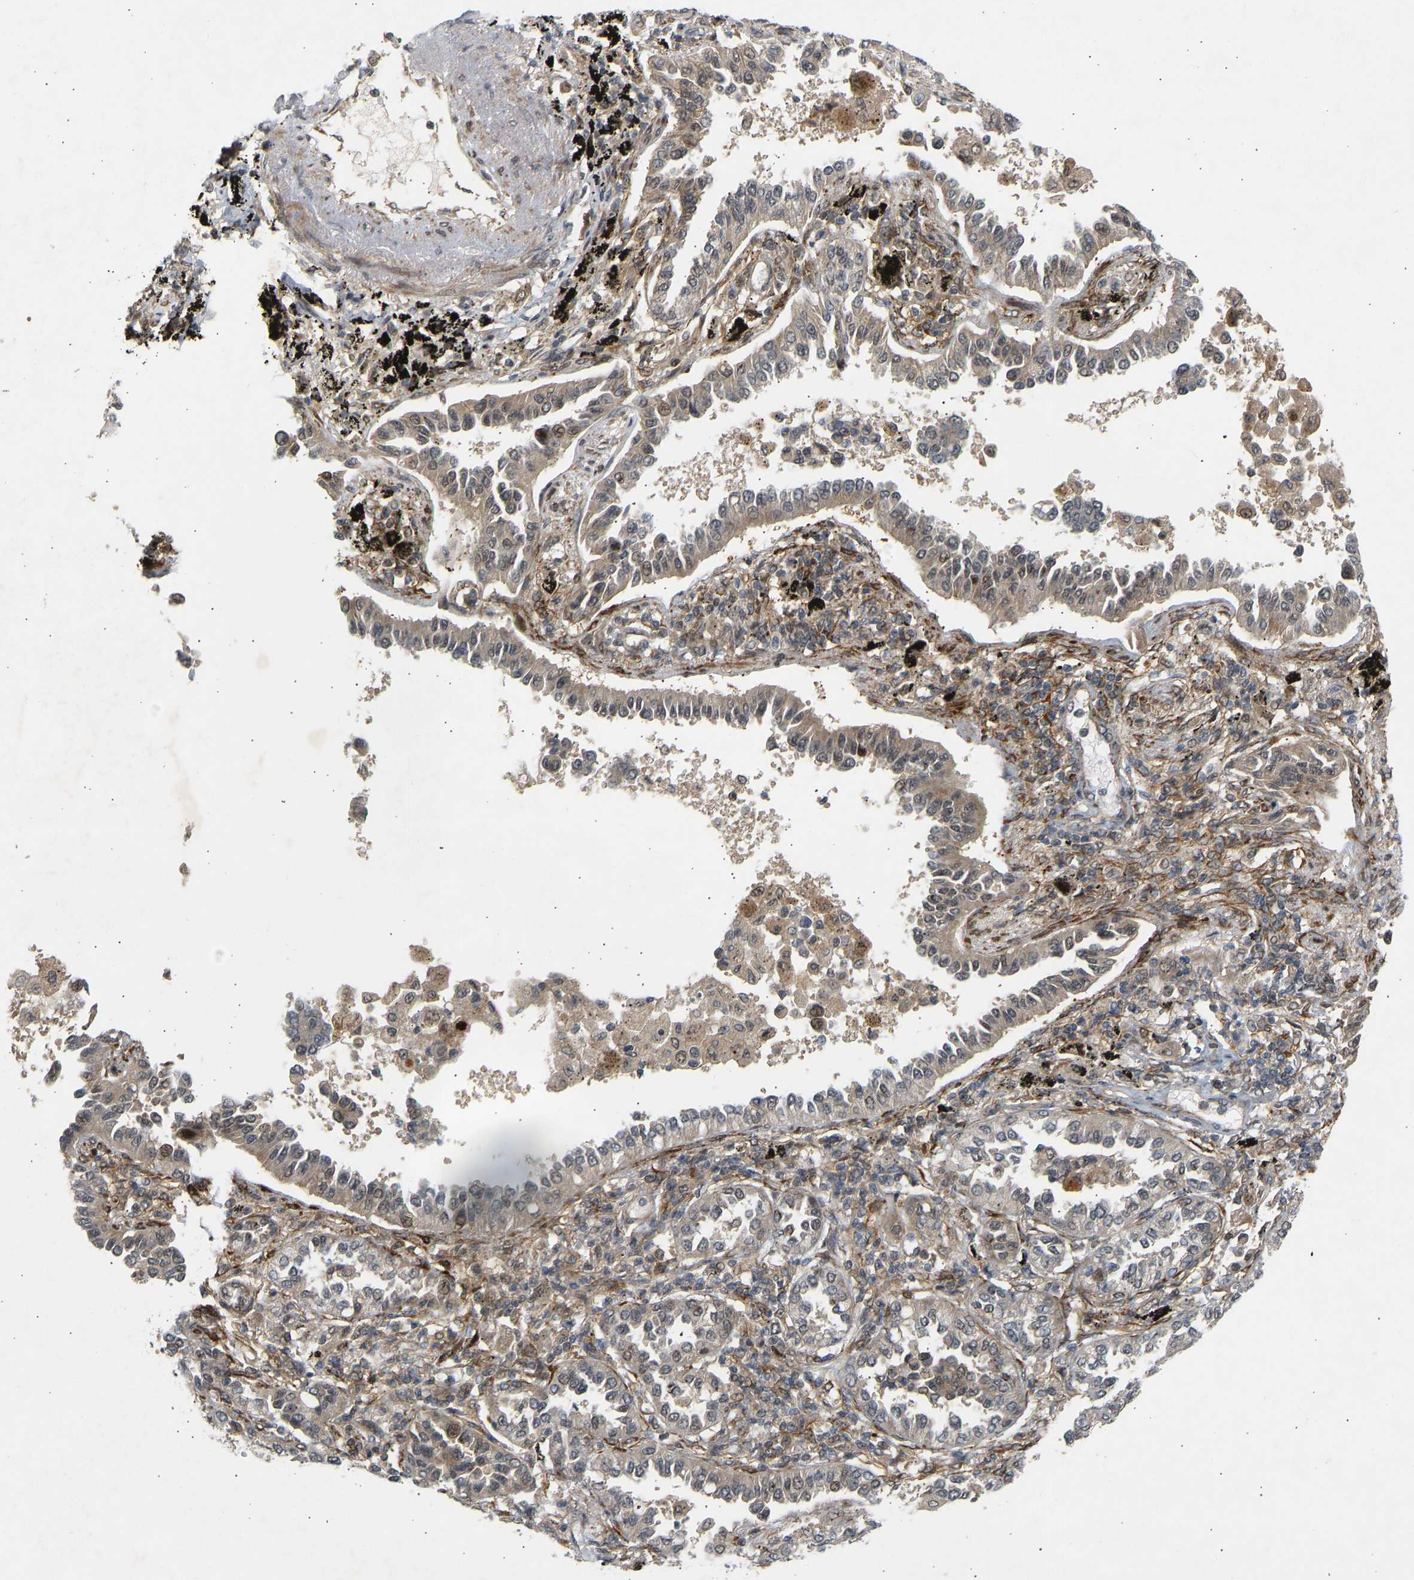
{"staining": {"intensity": "weak", "quantity": ">75%", "location": "cytoplasmic/membranous"}, "tissue": "lung cancer", "cell_type": "Tumor cells", "image_type": "cancer", "snomed": [{"axis": "morphology", "description": "Normal tissue, NOS"}, {"axis": "morphology", "description": "Adenocarcinoma, NOS"}, {"axis": "topography", "description": "Lung"}], "caption": "A brown stain shows weak cytoplasmic/membranous staining of a protein in human lung adenocarcinoma tumor cells.", "gene": "BAG1", "patient": {"sex": "male", "age": 59}}